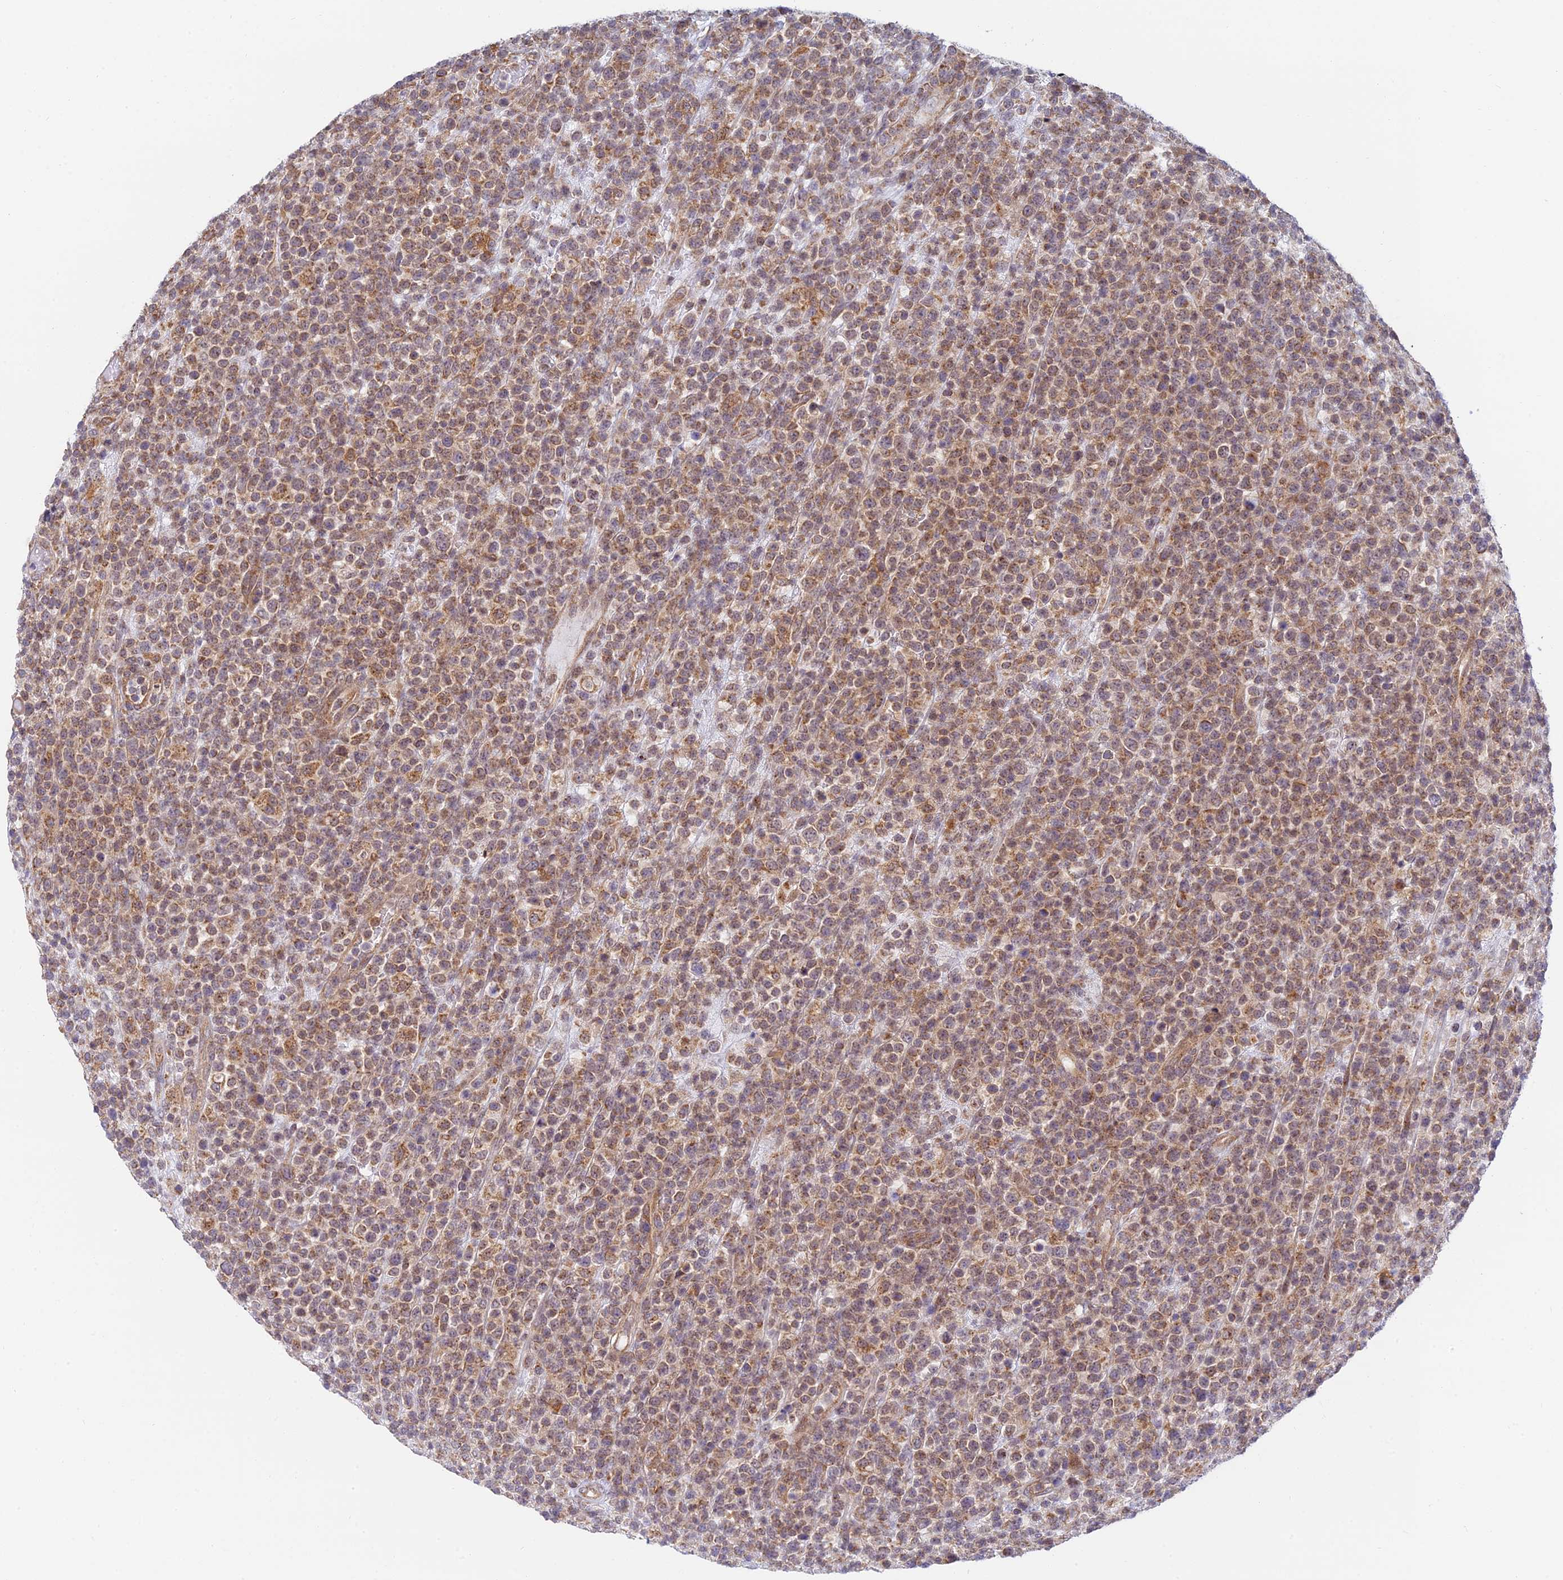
{"staining": {"intensity": "moderate", "quantity": ">75%", "location": "cytoplasmic/membranous"}, "tissue": "lymphoma", "cell_type": "Tumor cells", "image_type": "cancer", "snomed": [{"axis": "morphology", "description": "Malignant lymphoma, non-Hodgkin's type, High grade"}, {"axis": "topography", "description": "Colon"}], "caption": "Lymphoma was stained to show a protein in brown. There is medium levels of moderate cytoplasmic/membranous positivity in about >75% of tumor cells.", "gene": "HOOK2", "patient": {"sex": "female", "age": 53}}